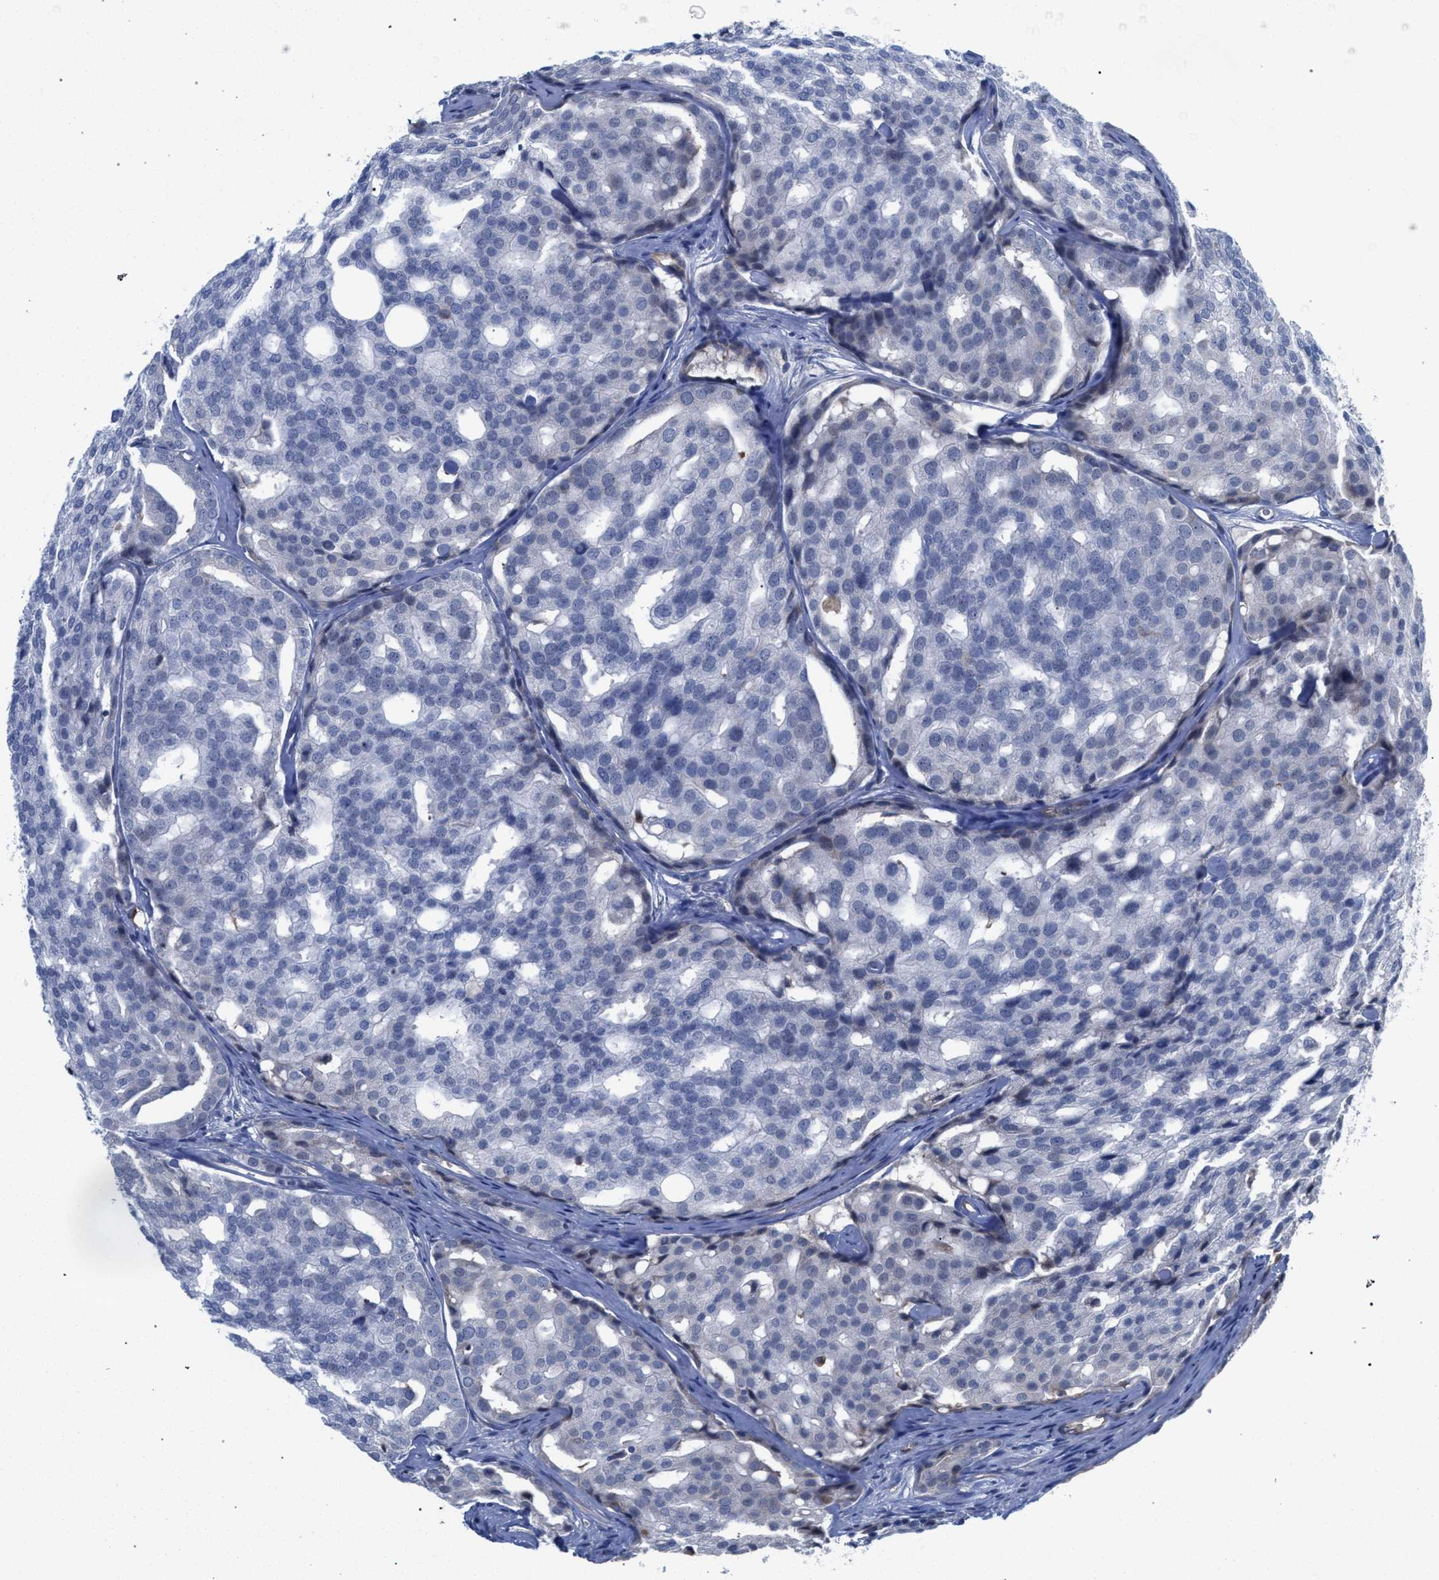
{"staining": {"intensity": "negative", "quantity": "none", "location": "none"}, "tissue": "prostate cancer", "cell_type": "Tumor cells", "image_type": "cancer", "snomed": [{"axis": "morphology", "description": "Adenocarcinoma, High grade"}, {"axis": "topography", "description": "Prostate"}], "caption": "A high-resolution histopathology image shows immunohistochemistry staining of high-grade adenocarcinoma (prostate), which displays no significant positivity in tumor cells.", "gene": "FHOD3", "patient": {"sex": "male", "age": 64}}